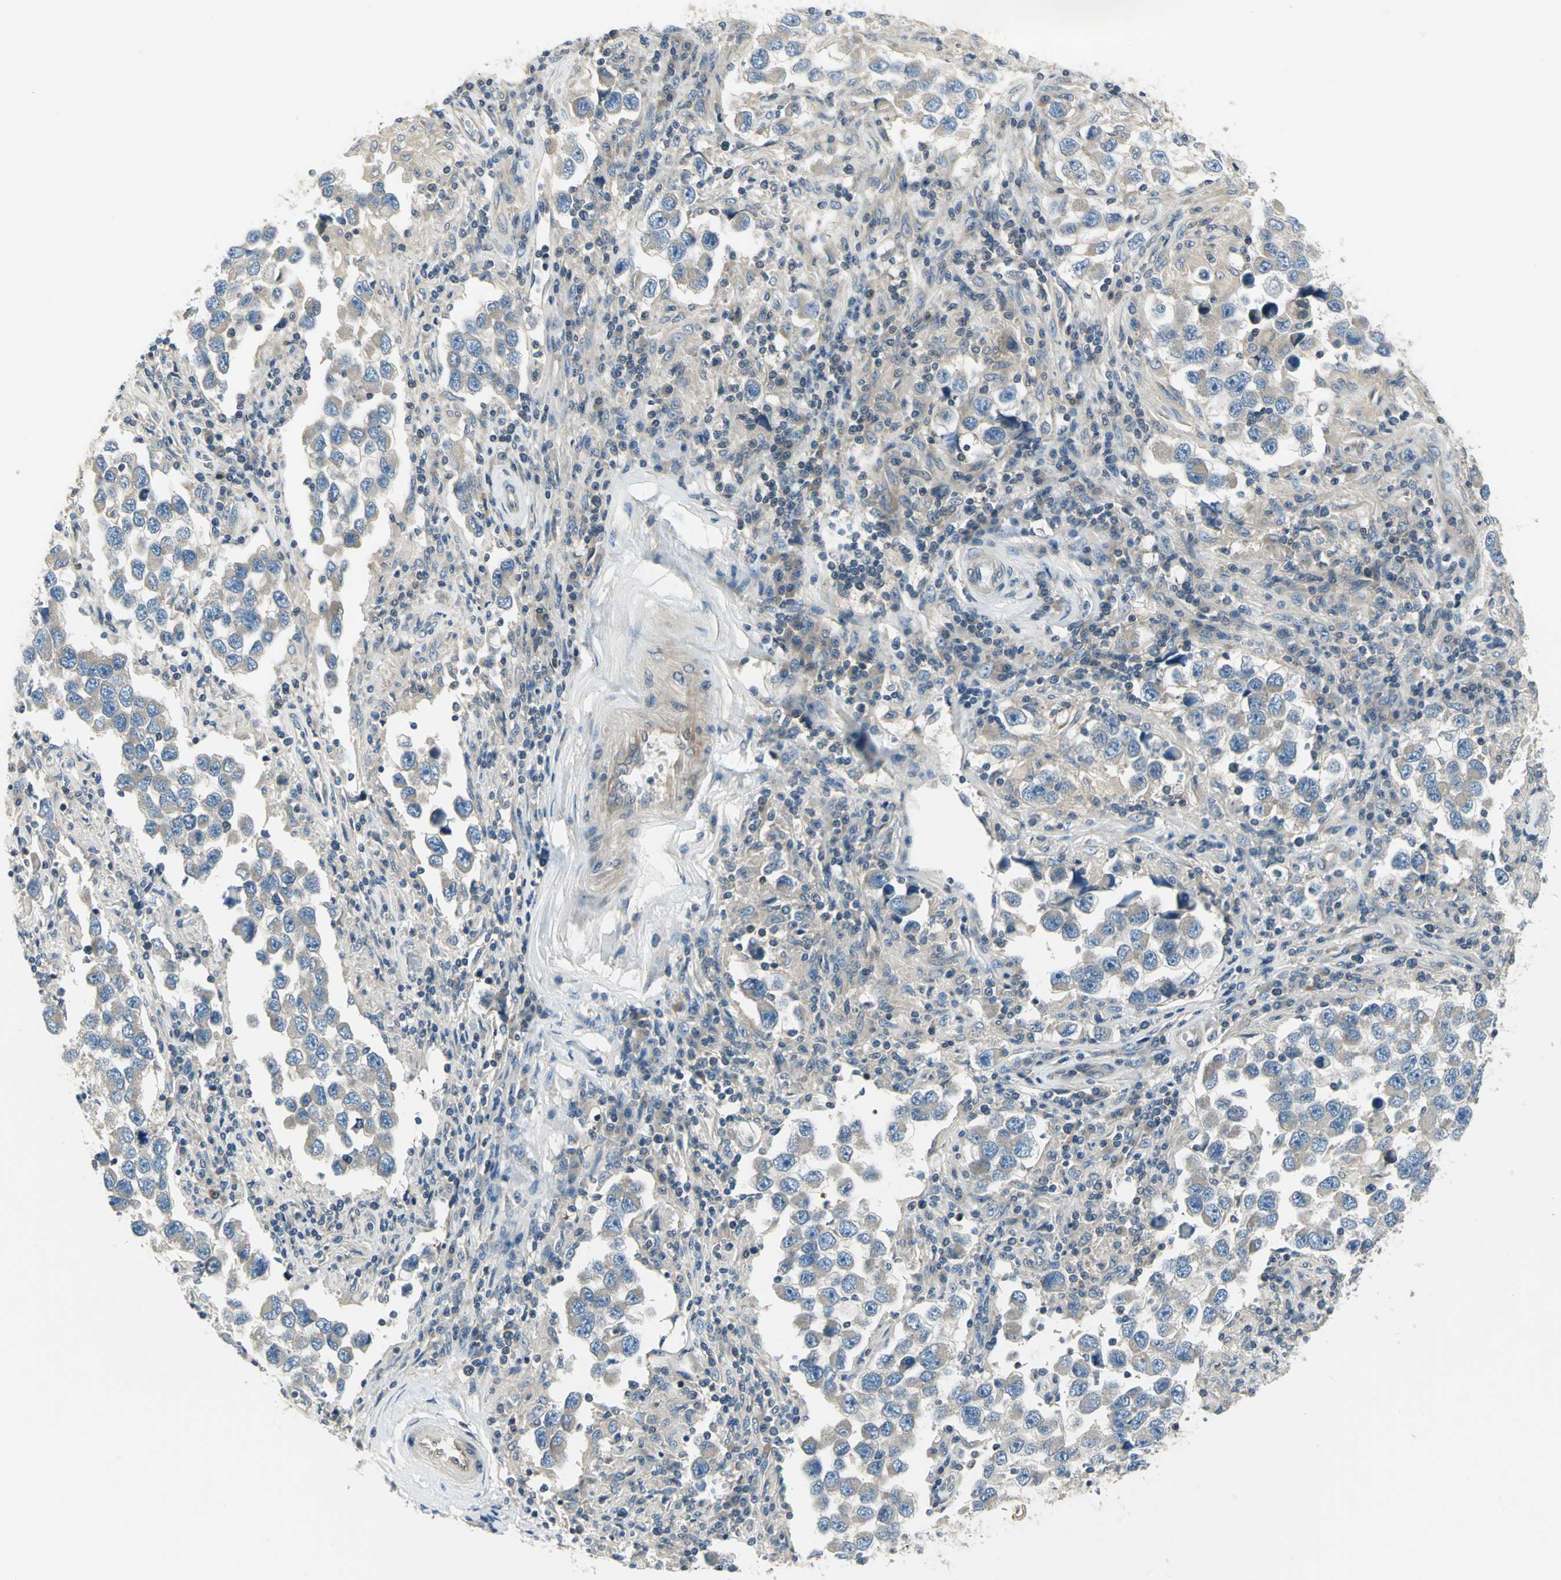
{"staining": {"intensity": "weak", "quantity": ">75%", "location": "cytoplasmic/membranous"}, "tissue": "testis cancer", "cell_type": "Tumor cells", "image_type": "cancer", "snomed": [{"axis": "morphology", "description": "Carcinoma, Embryonal, NOS"}, {"axis": "topography", "description": "Testis"}], "caption": "Immunohistochemical staining of human testis cancer (embryonal carcinoma) exhibits weak cytoplasmic/membranous protein expression in about >75% of tumor cells. The staining is performed using DAB brown chromogen to label protein expression. The nuclei are counter-stained blue using hematoxylin.", "gene": "PRKAA1", "patient": {"sex": "male", "age": 21}}